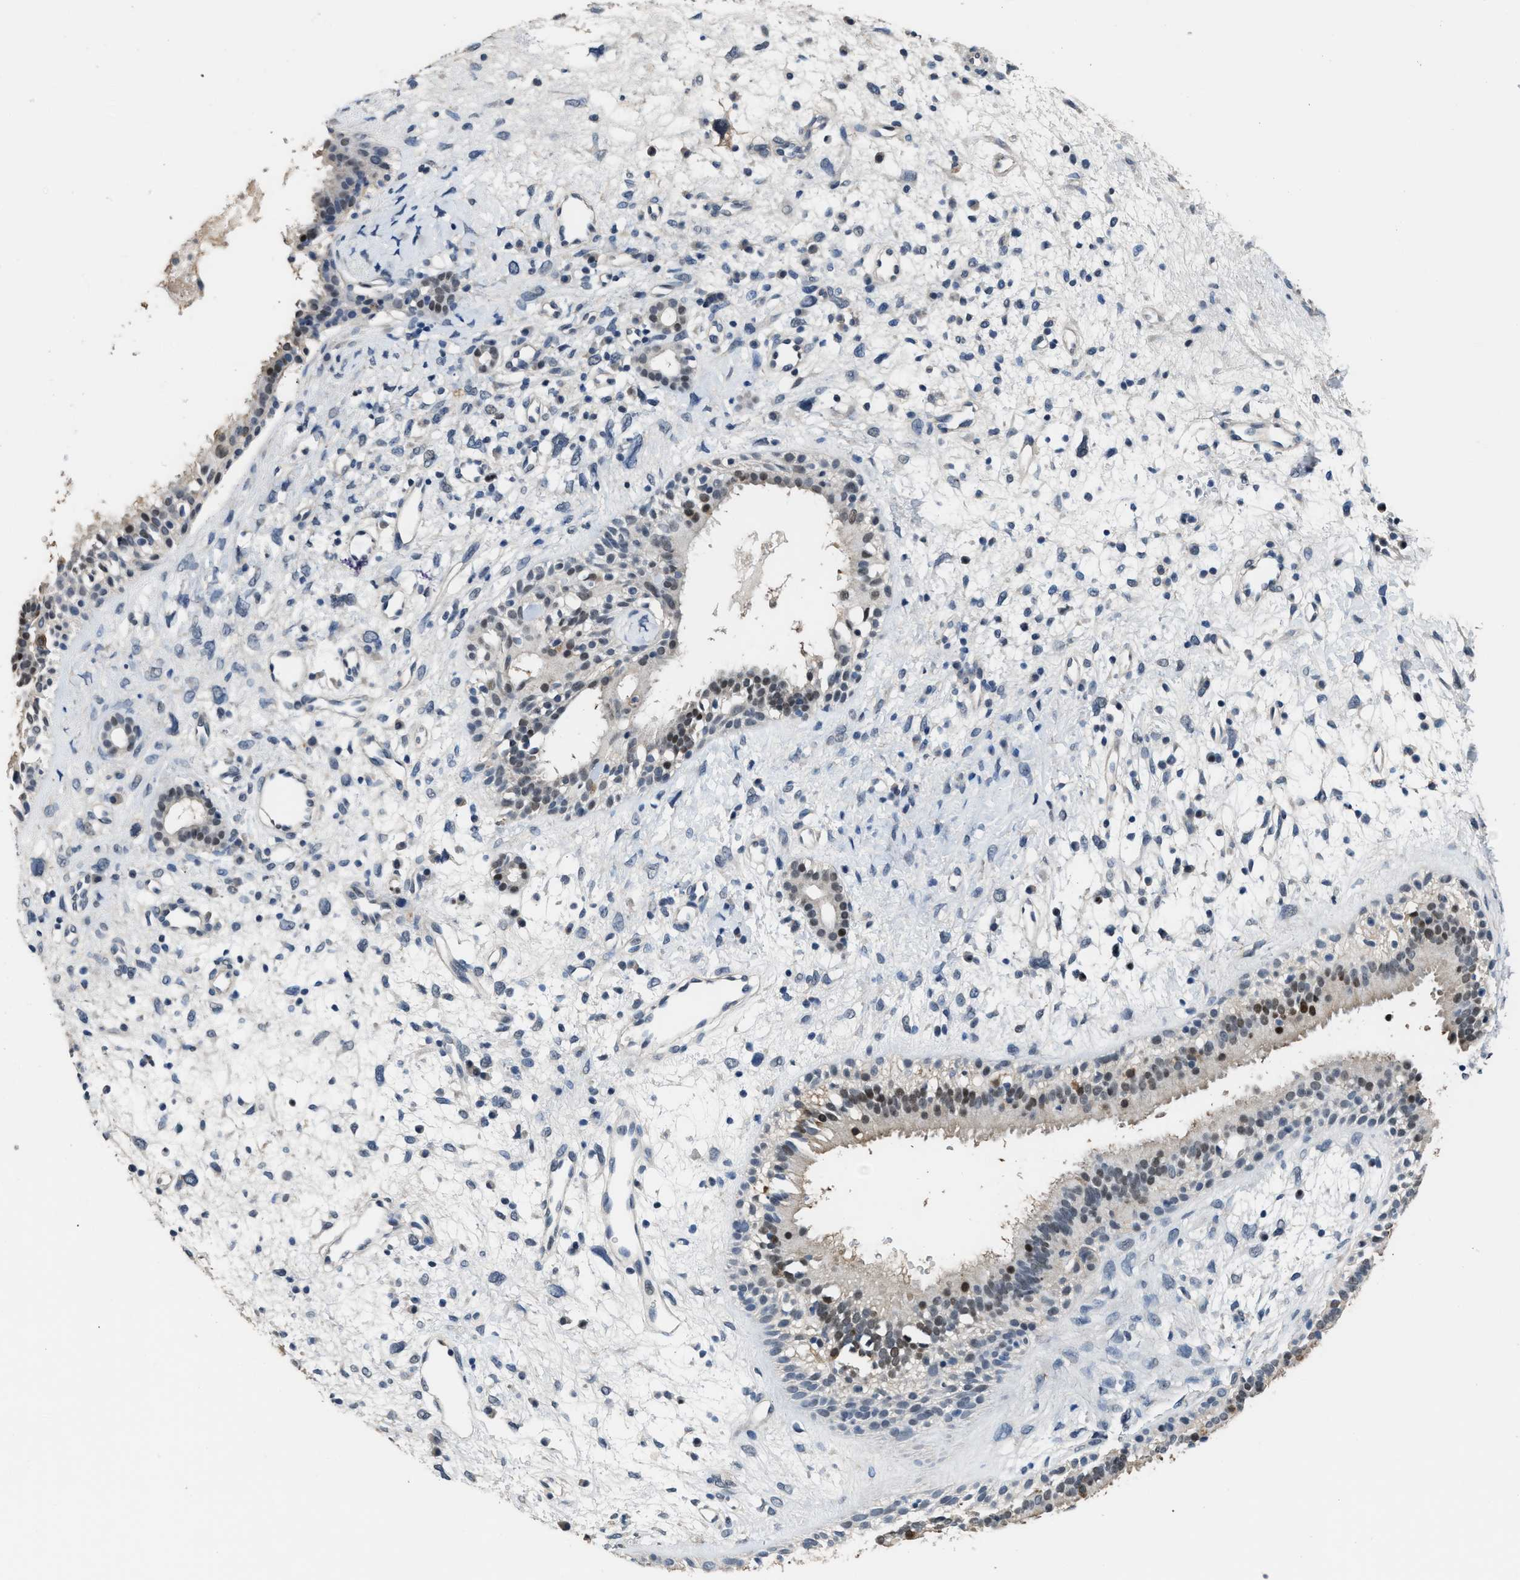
{"staining": {"intensity": "moderate", "quantity": "25%-75%", "location": "nuclear"}, "tissue": "nasopharynx", "cell_type": "Respiratory epithelial cells", "image_type": "normal", "snomed": [{"axis": "morphology", "description": "Normal tissue, NOS"}, {"axis": "topography", "description": "Nasopharynx"}], "caption": "Brown immunohistochemical staining in unremarkable human nasopharynx demonstrates moderate nuclear staining in approximately 25%-75% of respiratory epithelial cells.", "gene": "ZNF20", "patient": {"sex": "male", "age": 22}}